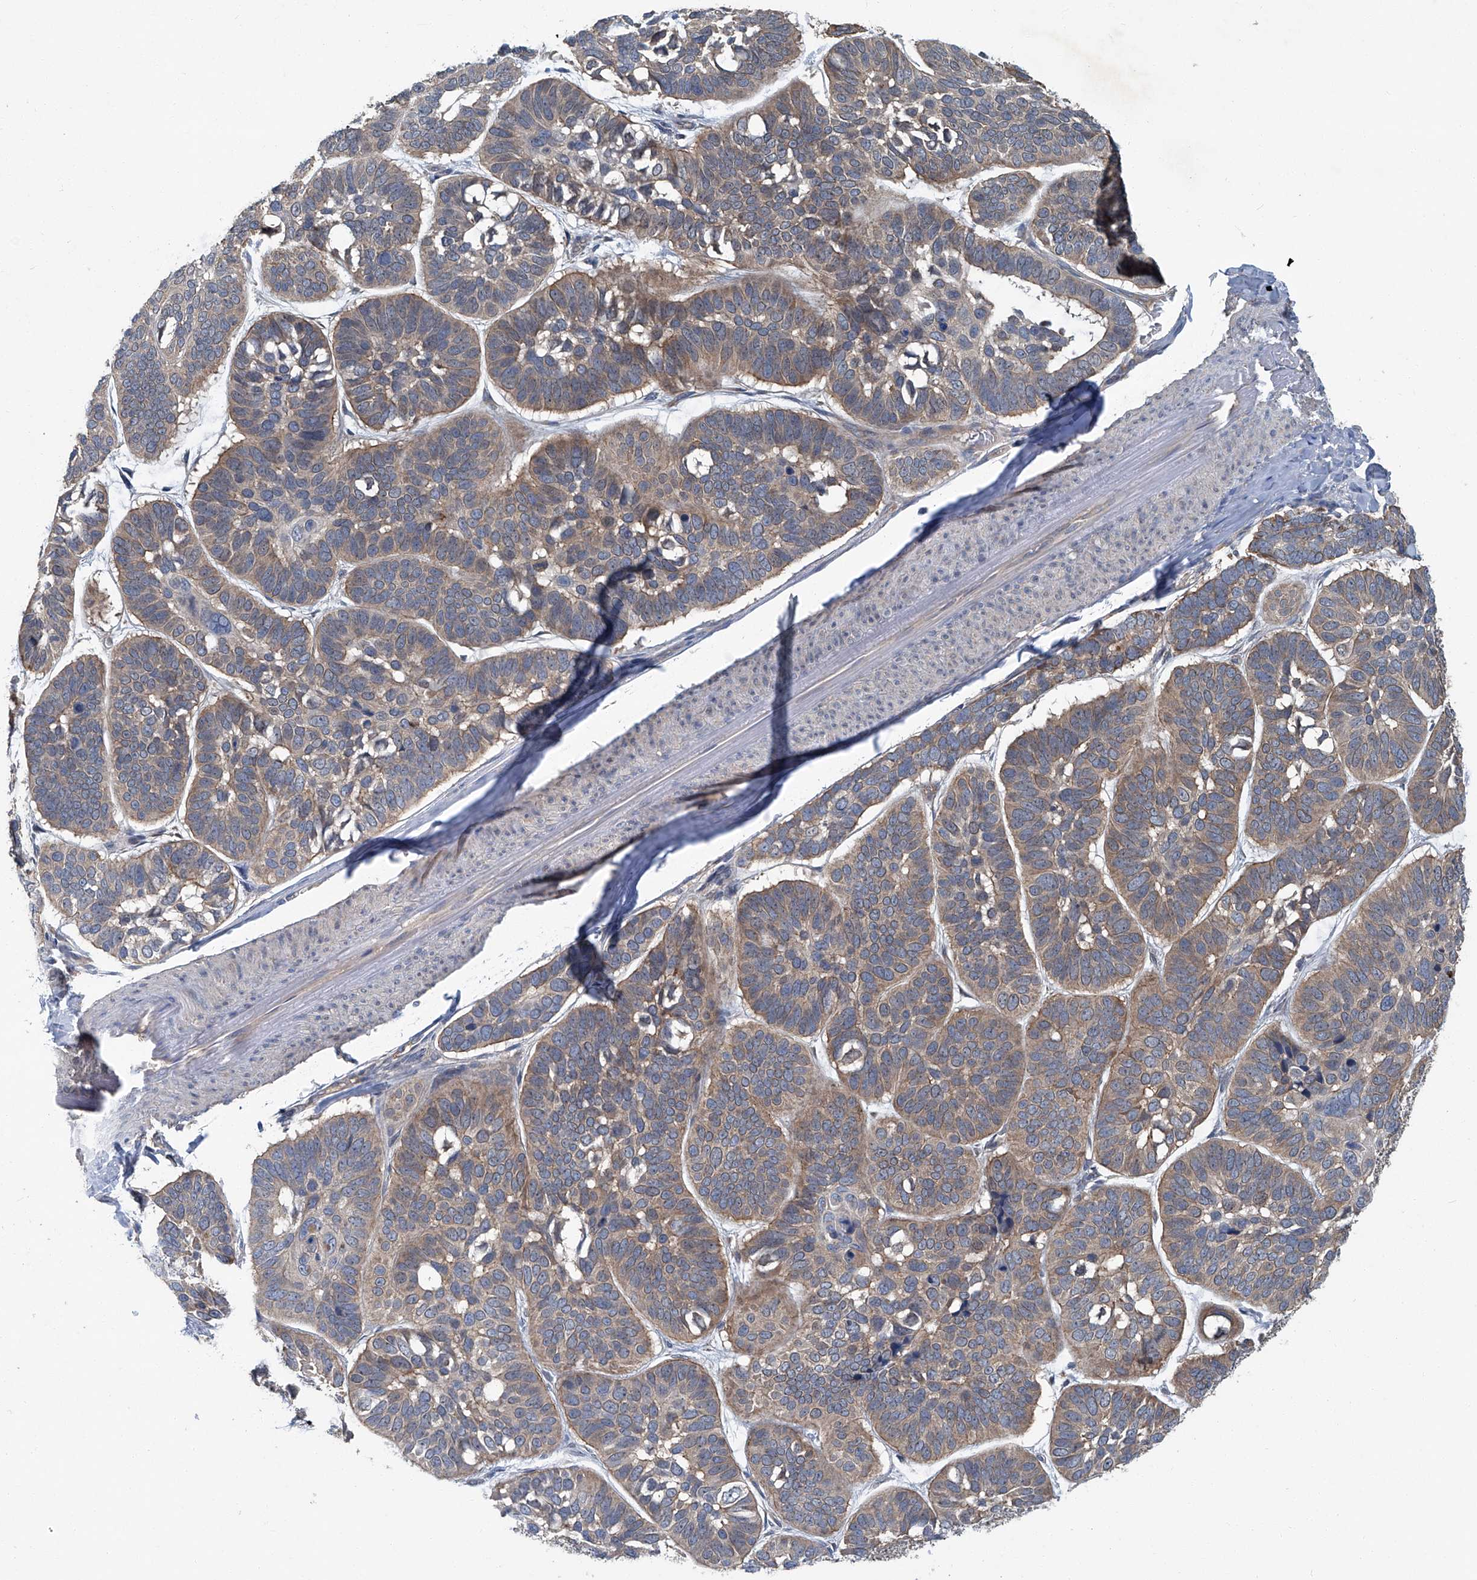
{"staining": {"intensity": "moderate", "quantity": "25%-75%", "location": "cytoplasmic/membranous"}, "tissue": "skin cancer", "cell_type": "Tumor cells", "image_type": "cancer", "snomed": [{"axis": "morphology", "description": "Basal cell carcinoma"}, {"axis": "topography", "description": "Skin"}], "caption": "Tumor cells exhibit moderate cytoplasmic/membranous positivity in about 25%-75% of cells in skin cancer (basal cell carcinoma). Nuclei are stained in blue.", "gene": "ANKRD34A", "patient": {"sex": "male", "age": 62}}